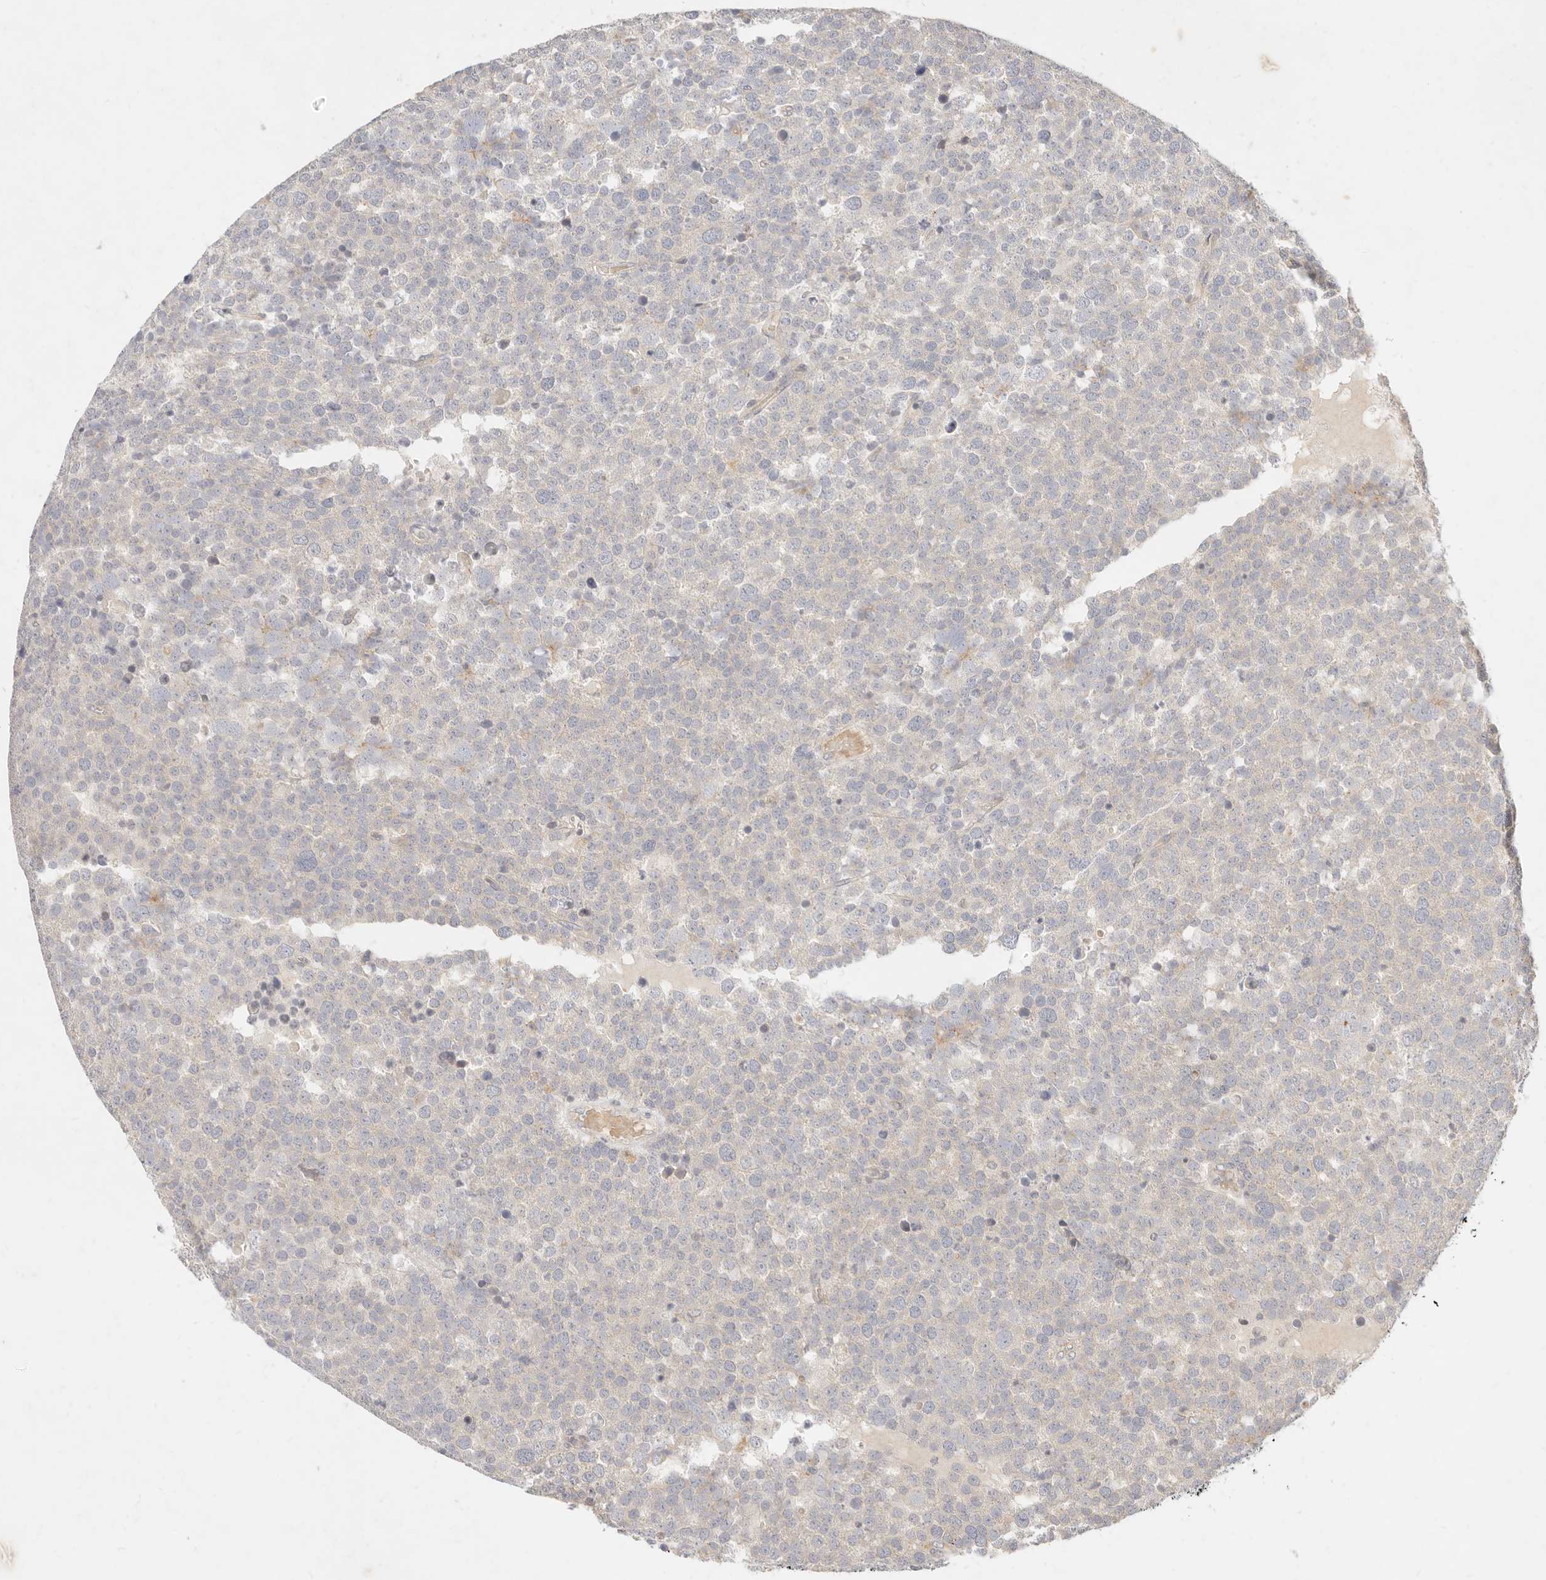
{"staining": {"intensity": "negative", "quantity": "none", "location": "none"}, "tissue": "testis cancer", "cell_type": "Tumor cells", "image_type": "cancer", "snomed": [{"axis": "morphology", "description": "Seminoma, NOS"}, {"axis": "topography", "description": "Testis"}], "caption": "Tumor cells show no significant protein staining in seminoma (testis).", "gene": "ASCL3", "patient": {"sex": "male", "age": 71}}